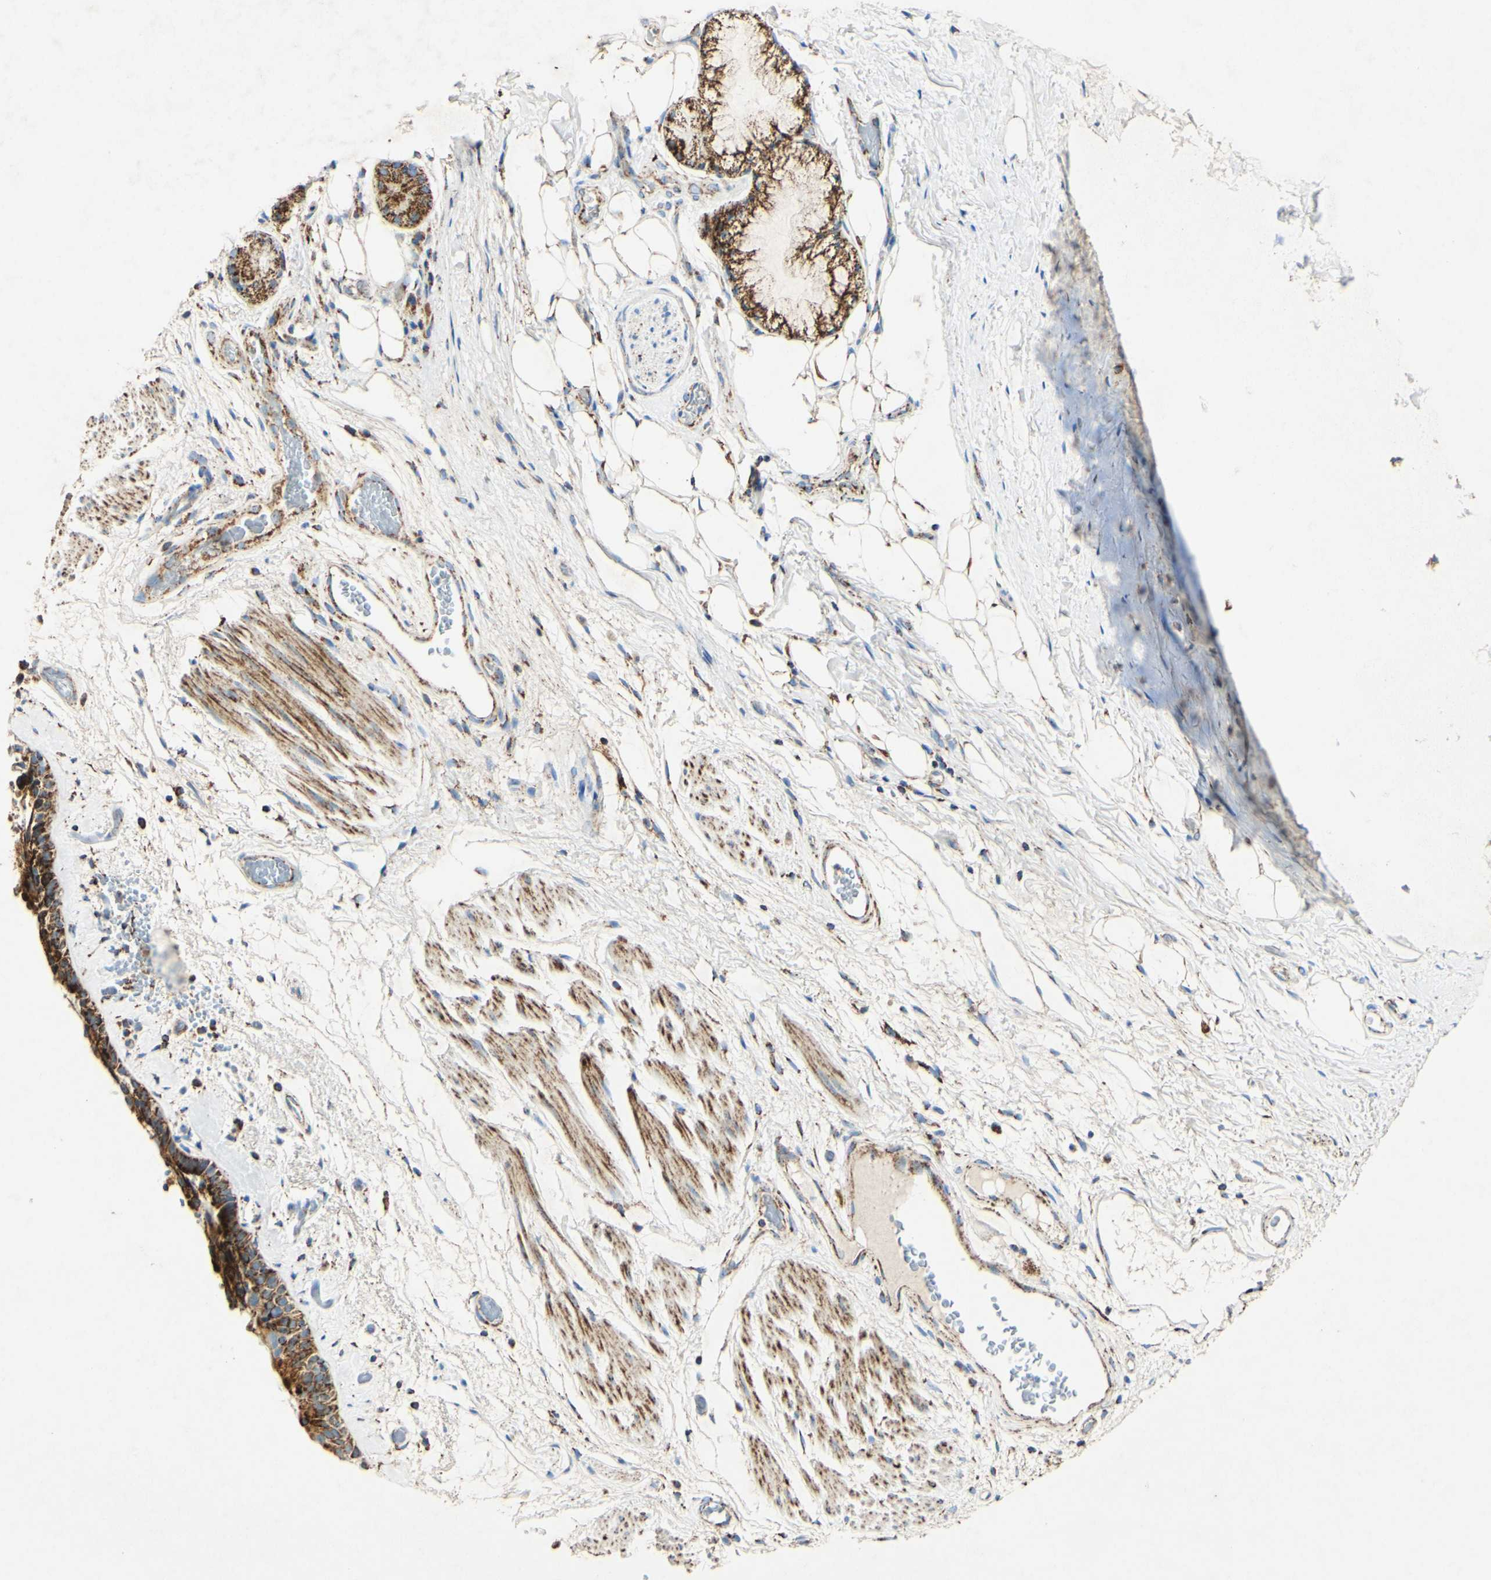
{"staining": {"intensity": "strong", "quantity": ">75%", "location": "cytoplasmic/membranous"}, "tissue": "bronchus", "cell_type": "Respiratory epithelial cells", "image_type": "normal", "snomed": [{"axis": "morphology", "description": "Normal tissue, NOS"}, {"axis": "morphology", "description": "Adenocarcinoma, NOS"}, {"axis": "topography", "description": "Bronchus"}, {"axis": "topography", "description": "Lung"}], "caption": "IHC staining of unremarkable bronchus, which reveals high levels of strong cytoplasmic/membranous positivity in about >75% of respiratory epithelial cells indicating strong cytoplasmic/membranous protein expression. The staining was performed using DAB (brown) for protein detection and nuclei were counterstained in hematoxylin (blue).", "gene": "OXCT1", "patient": {"sex": "female", "age": 54}}